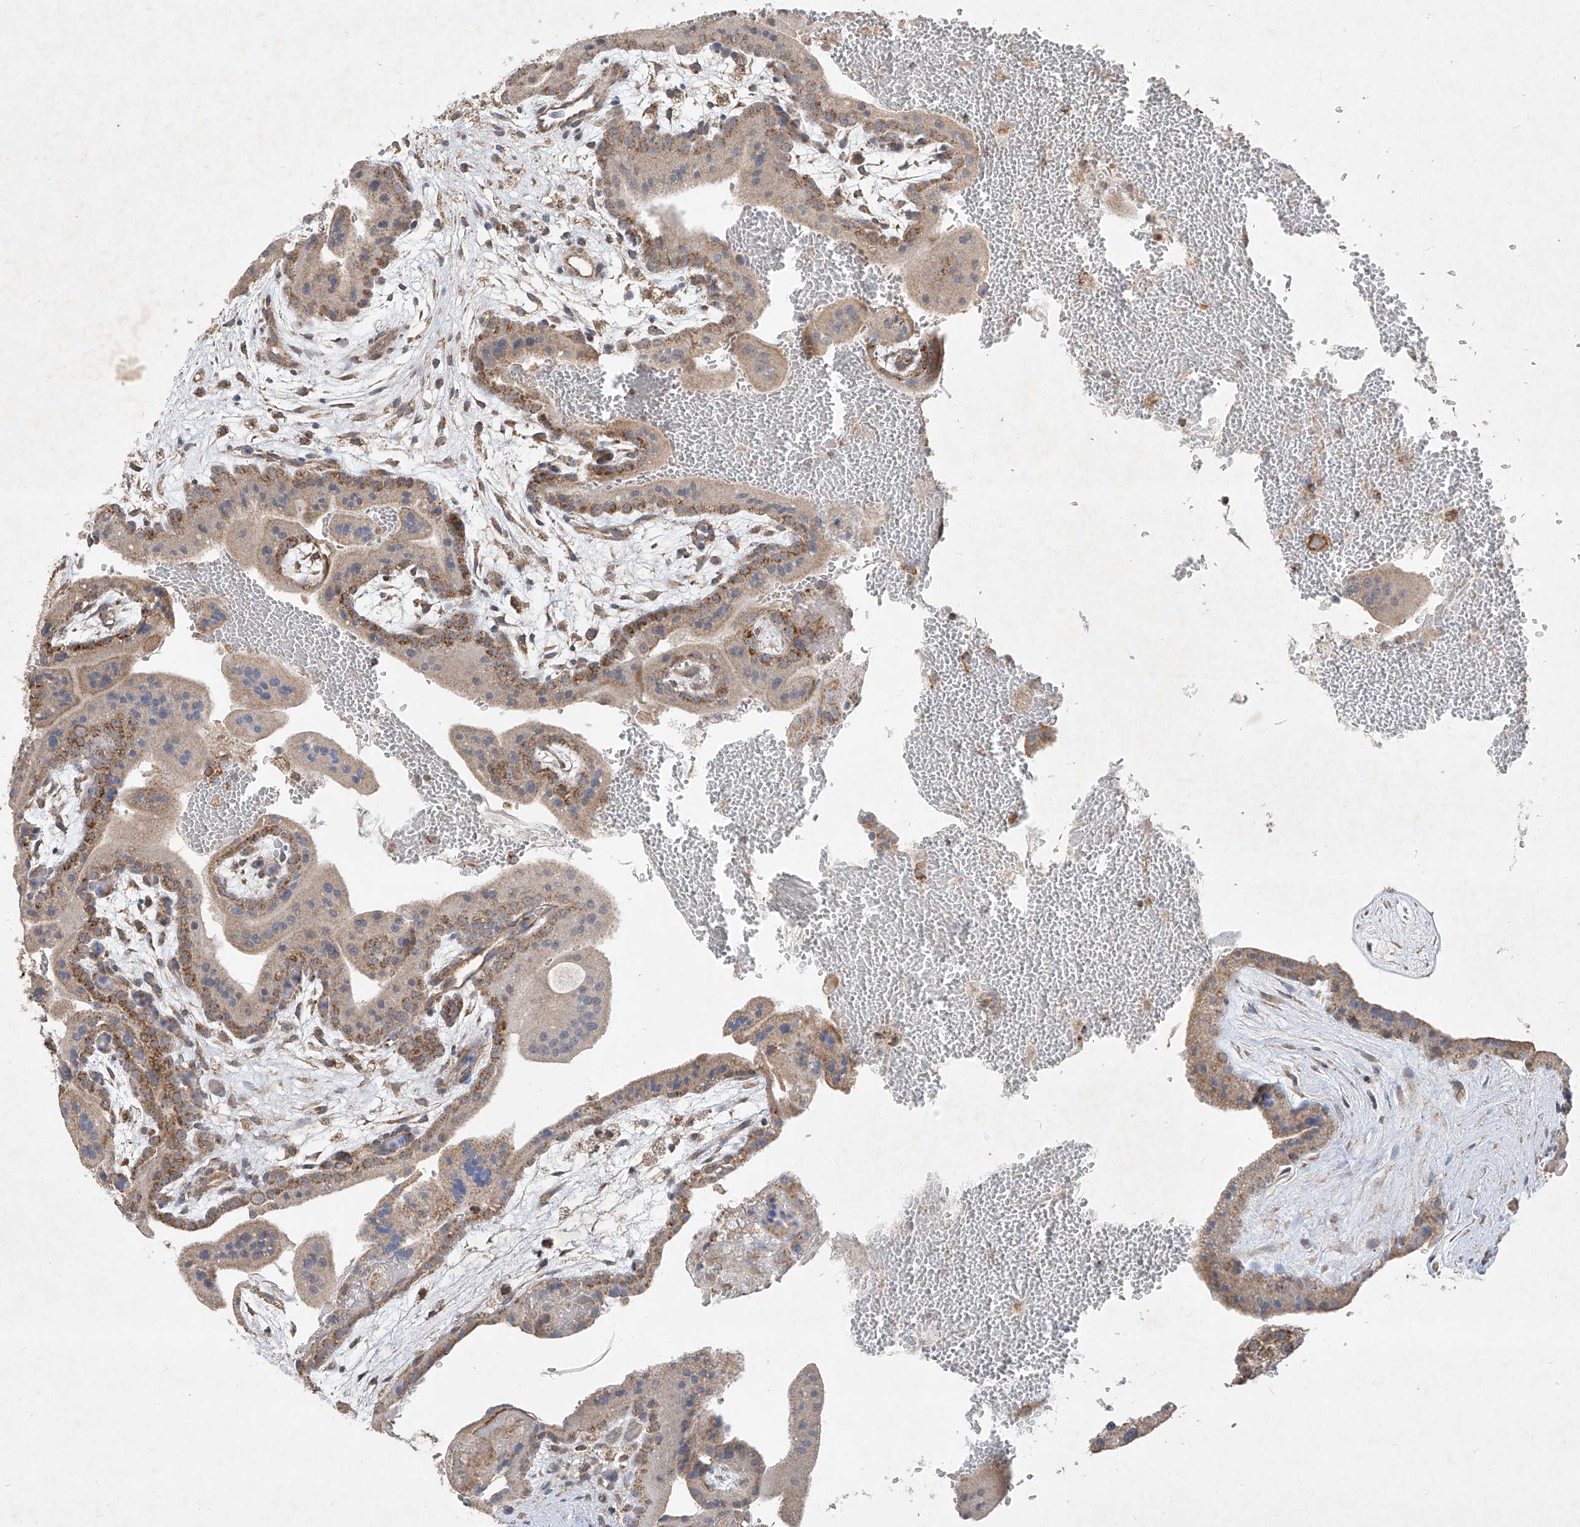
{"staining": {"intensity": "moderate", "quantity": "25%-75%", "location": "cytoplasmic/membranous"}, "tissue": "placenta", "cell_type": "Trophoblastic cells", "image_type": "normal", "snomed": [{"axis": "morphology", "description": "Normal tissue, NOS"}, {"axis": "topography", "description": "Placenta"}], "caption": "An immunohistochemistry image of unremarkable tissue is shown. Protein staining in brown shows moderate cytoplasmic/membranous positivity in placenta within trophoblastic cells.", "gene": "UQCC1", "patient": {"sex": "female", "age": 35}}